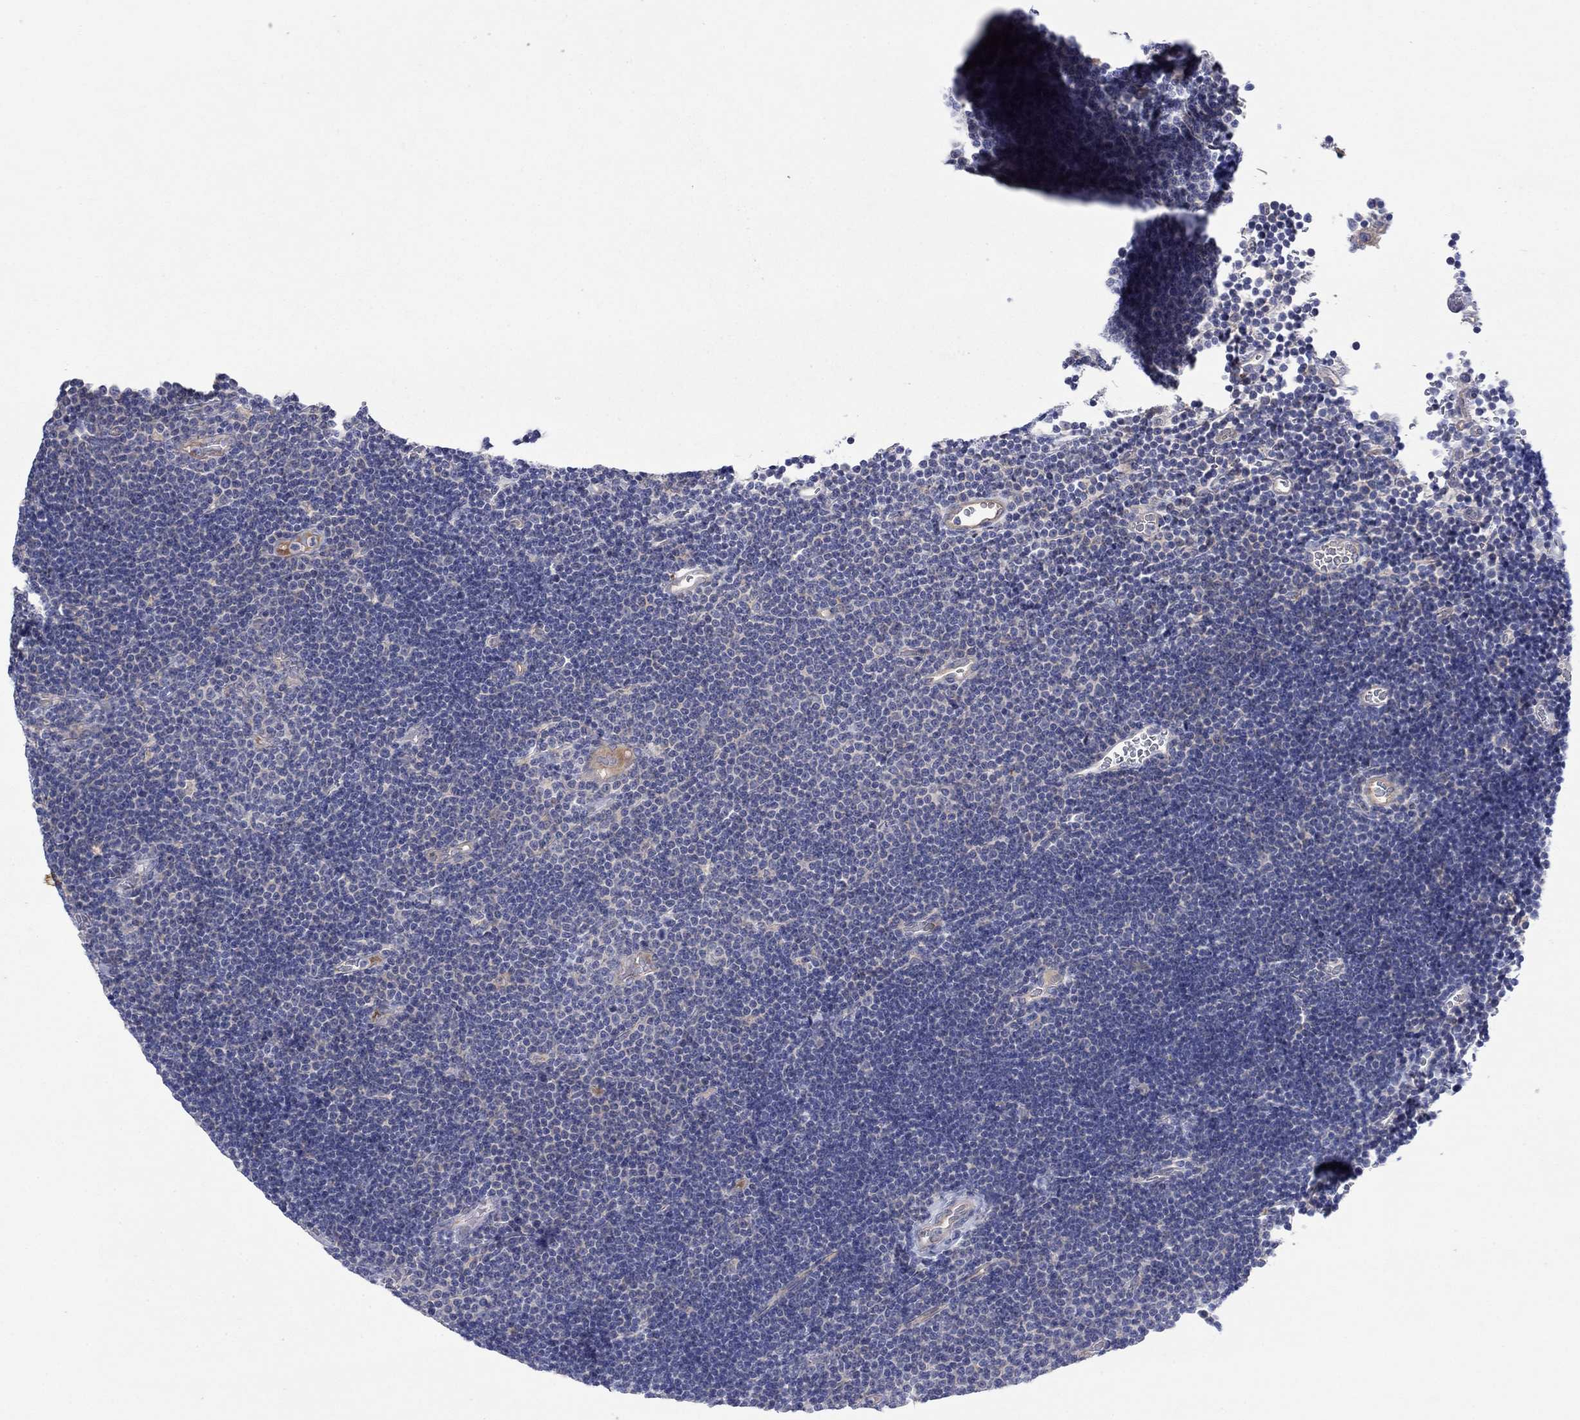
{"staining": {"intensity": "negative", "quantity": "none", "location": "none"}, "tissue": "lymphoma", "cell_type": "Tumor cells", "image_type": "cancer", "snomed": [{"axis": "morphology", "description": "Malignant lymphoma, non-Hodgkin's type, Low grade"}, {"axis": "topography", "description": "Brain"}], "caption": "Immunohistochemistry (IHC) image of neoplastic tissue: human lymphoma stained with DAB shows no significant protein staining in tumor cells.", "gene": "PLCL2", "patient": {"sex": "female", "age": 66}}